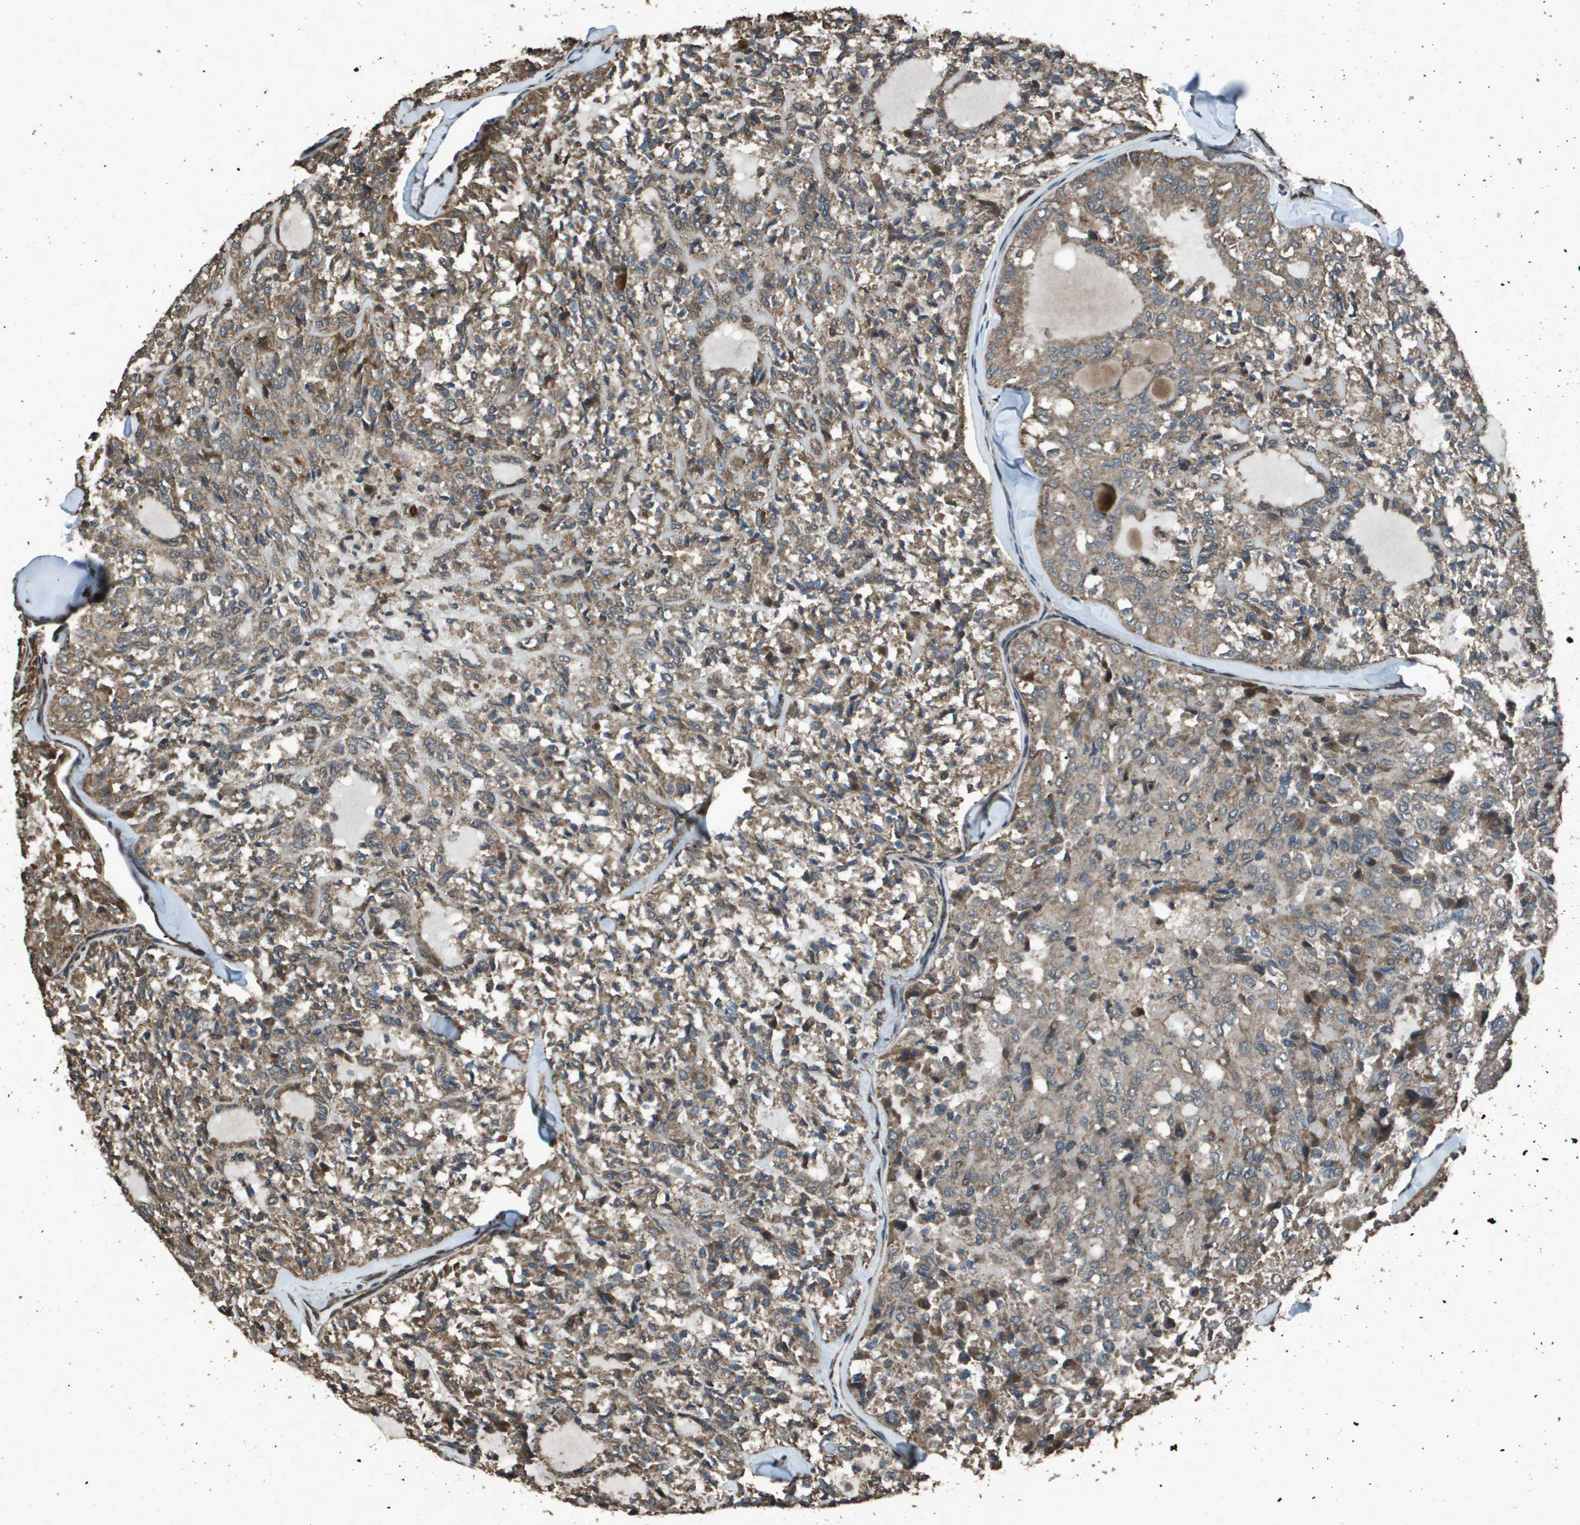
{"staining": {"intensity": "moderate", "quantity": ">75%", "location": "cytoplasmic/membranous"}, "tissue": "thyroid cancer", "cell_type": "Tumor cells", "image_type": "cancer", "snomed": [{"axis": "morphology", "description": "Follicular adenoma carcinoma, NOS"}, {"axis": "topography", "description": "Thyroid gland"}], "caption": "Immunohistochemical staining of human thyroid follicular adenoma carcinoma reveals medium levels of moderate cytoplasmic/membranous protein expression in approximately >75% of tumor cells.", "gene": "FIG4", "patient": {"sex": "male", "age": 75}}